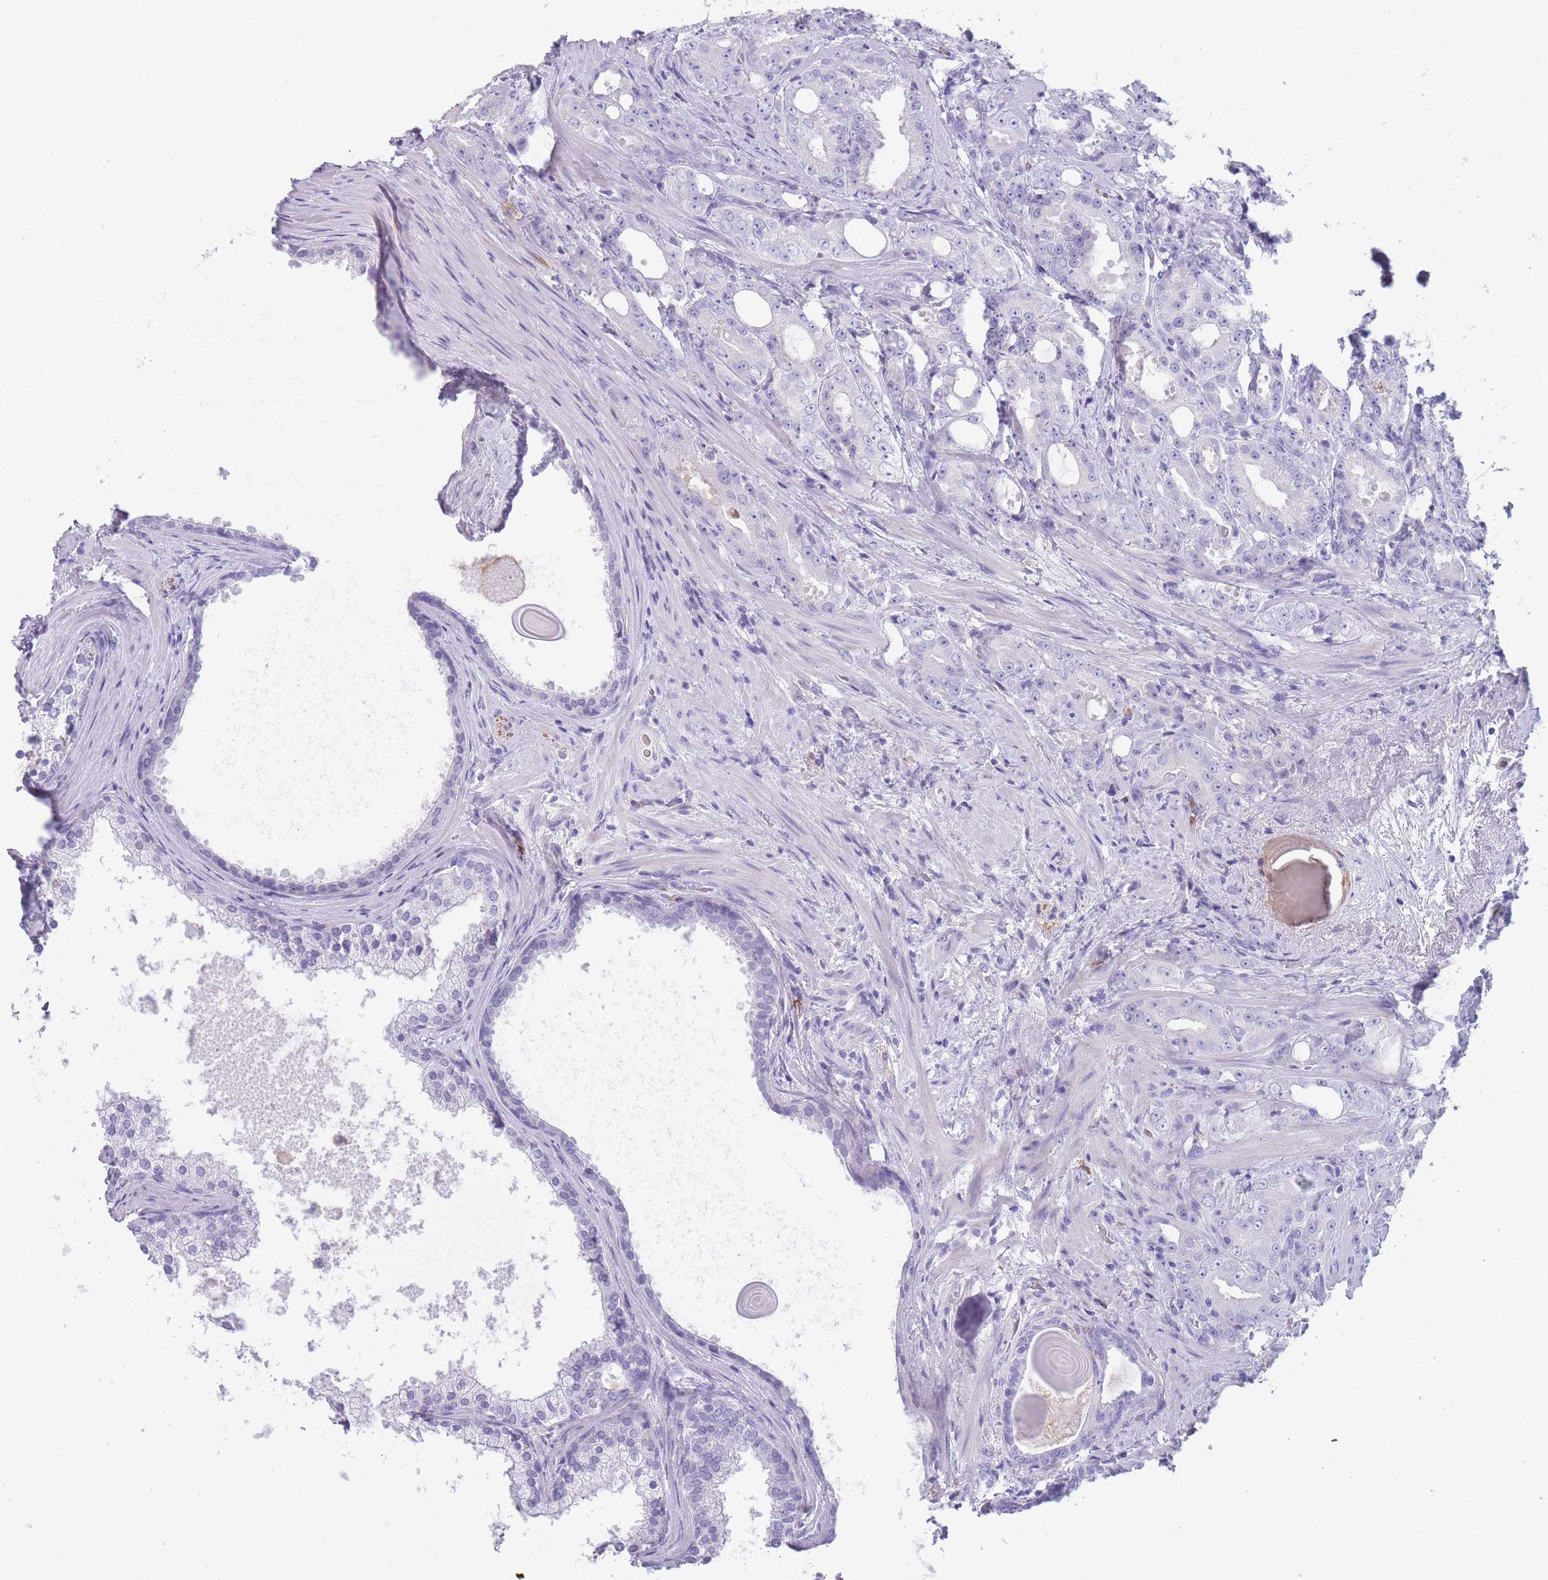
{"staining": {"intensity": "negative", "quantity": "none", "location": "none"}, "tissue": "prostate cancer", "cell_type": "Tumor cells", "image_type": "cancer", "snomed": [{"axis": "morphology", "description": "Adenocarcinoma, High grade"}, {"axis": "topography", "description": "Prostate"}], "caption": "Tumor cells show no significant expression in prostate adenocarcinoma (high-grade). Nuclei are stained in blue.", "gene": "CR1L", "patient": {"sex": "male", "age": 69}}